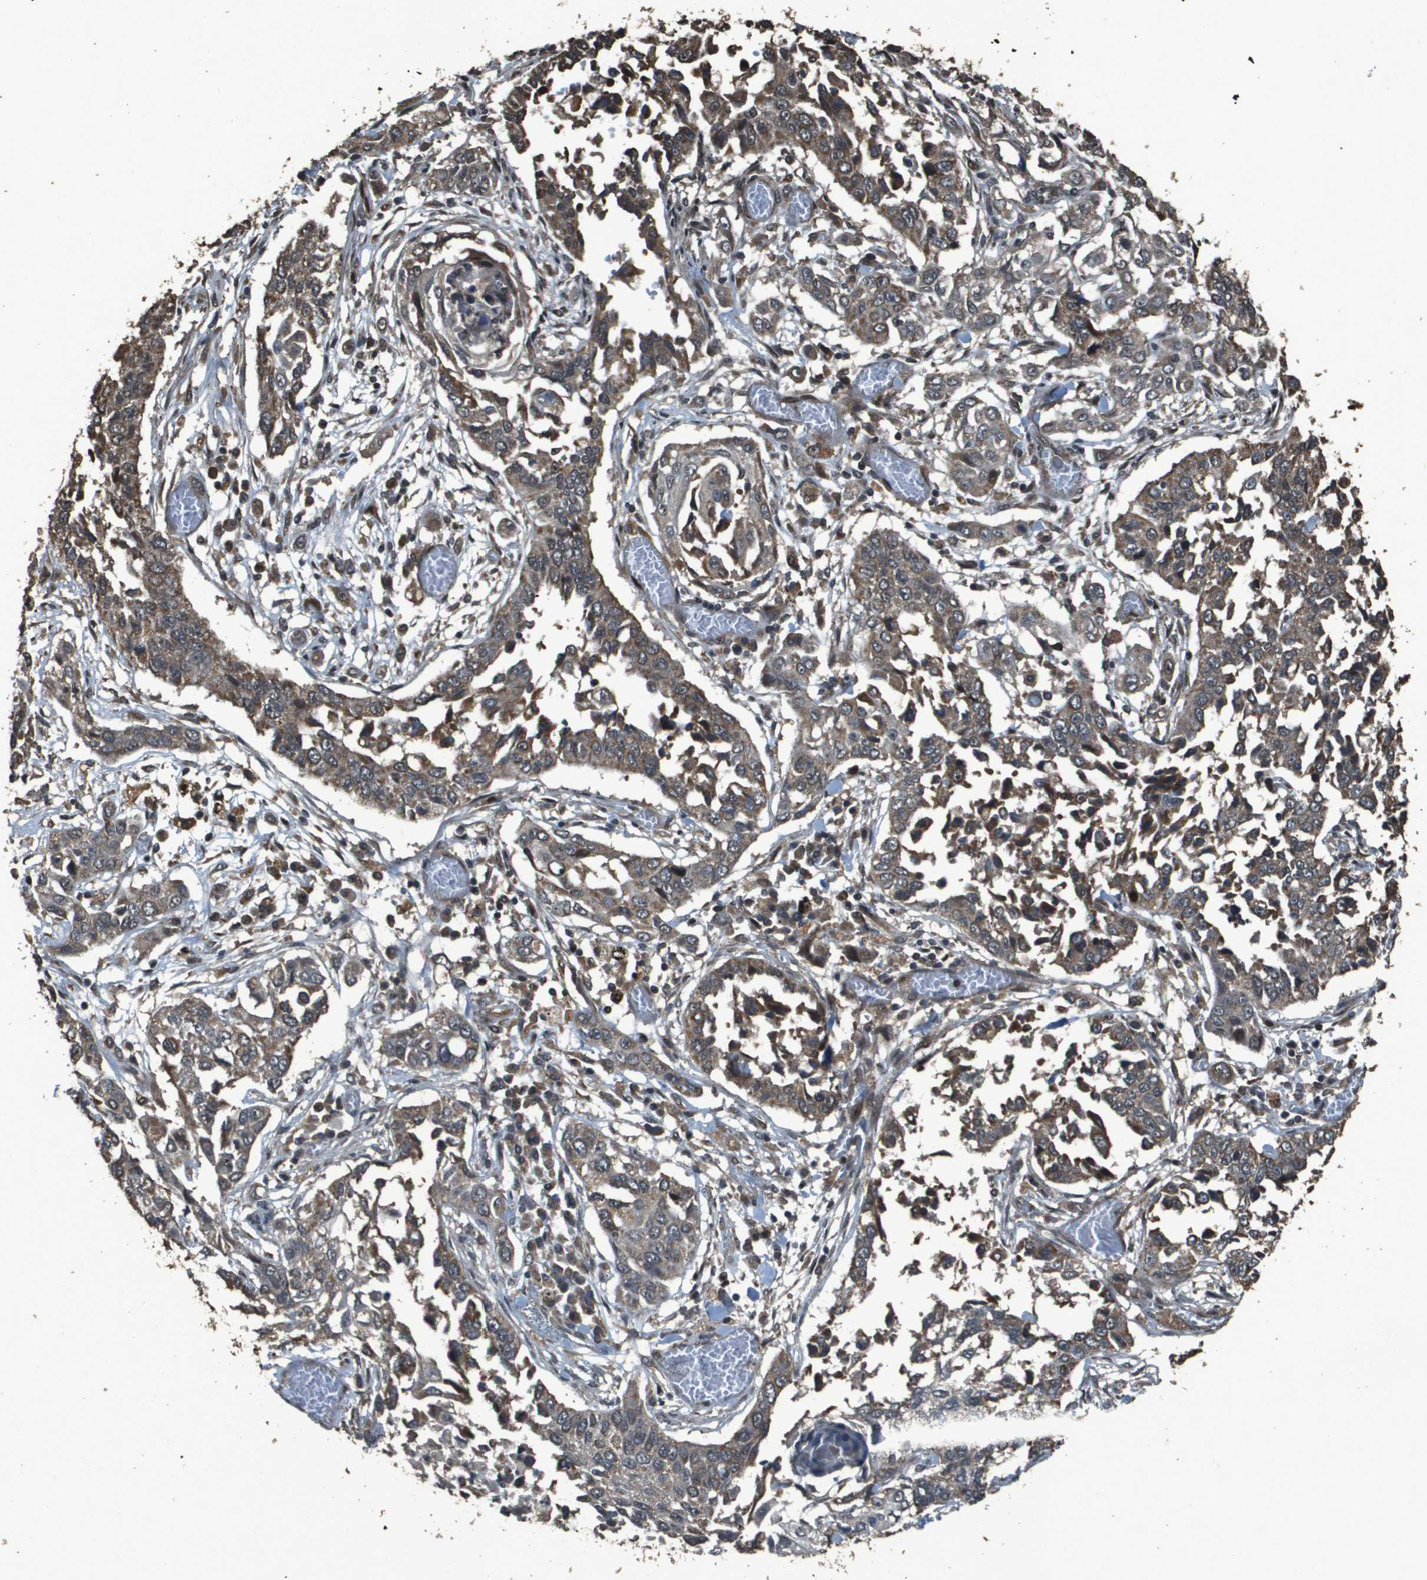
{"staining": {"intensity": "moderate", "quantity": ">75%", "location": "cytoplasmic/membranous"}, "tissue": "lung cancer", "cell_type": "Tumor cells", "image_type": "cancer", "snomed": [{"axis": "morphology", "description": "Squamous cell carcinoma, NOS"}, {"axis": "topography", "description": "Lung"}], "caption": "Moderate cytoplasmic/membranous expression for a protein is present in about >75% of tumor cells of lung cancer using immunohistochemistry.", "gene": "FIG4", "patient": {"sex": "male", "age": 71}}